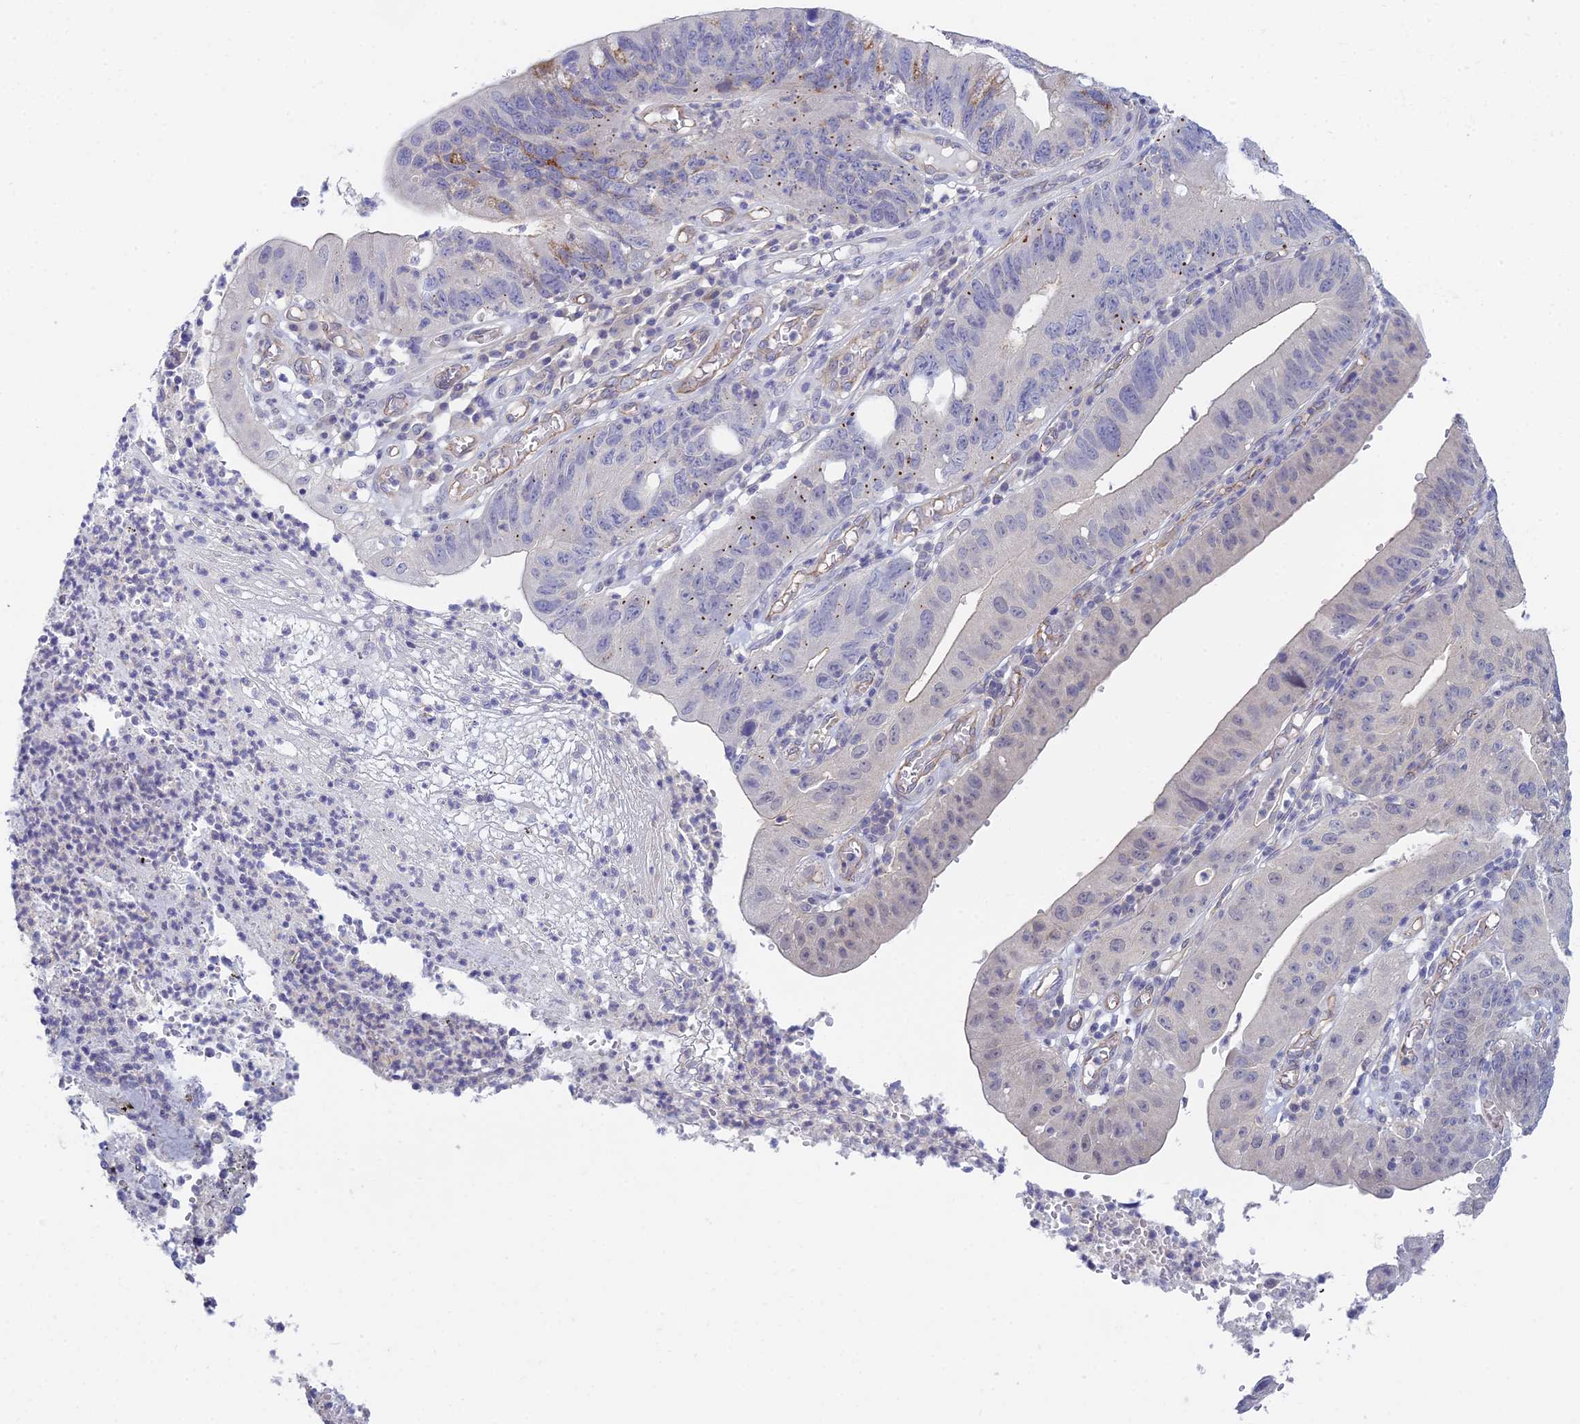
{"staining": {"intensity": "negative", "quantity": "none", "location": "none"}, "tissue": "stomach cancer", "cell_type": "Tumor cells", "image_type": "cancer", "snomed": [{"axis": "morphology", "description": "Adenocarcinoma, NOS"}, {"axis": "topography", "description": "Stomach"}], "caption": "Tumor cells show no significant protein staining in adenocarcinoma (stomach).", "gene": "METTL26", "patient": {"sex": "male", "age": 59}}